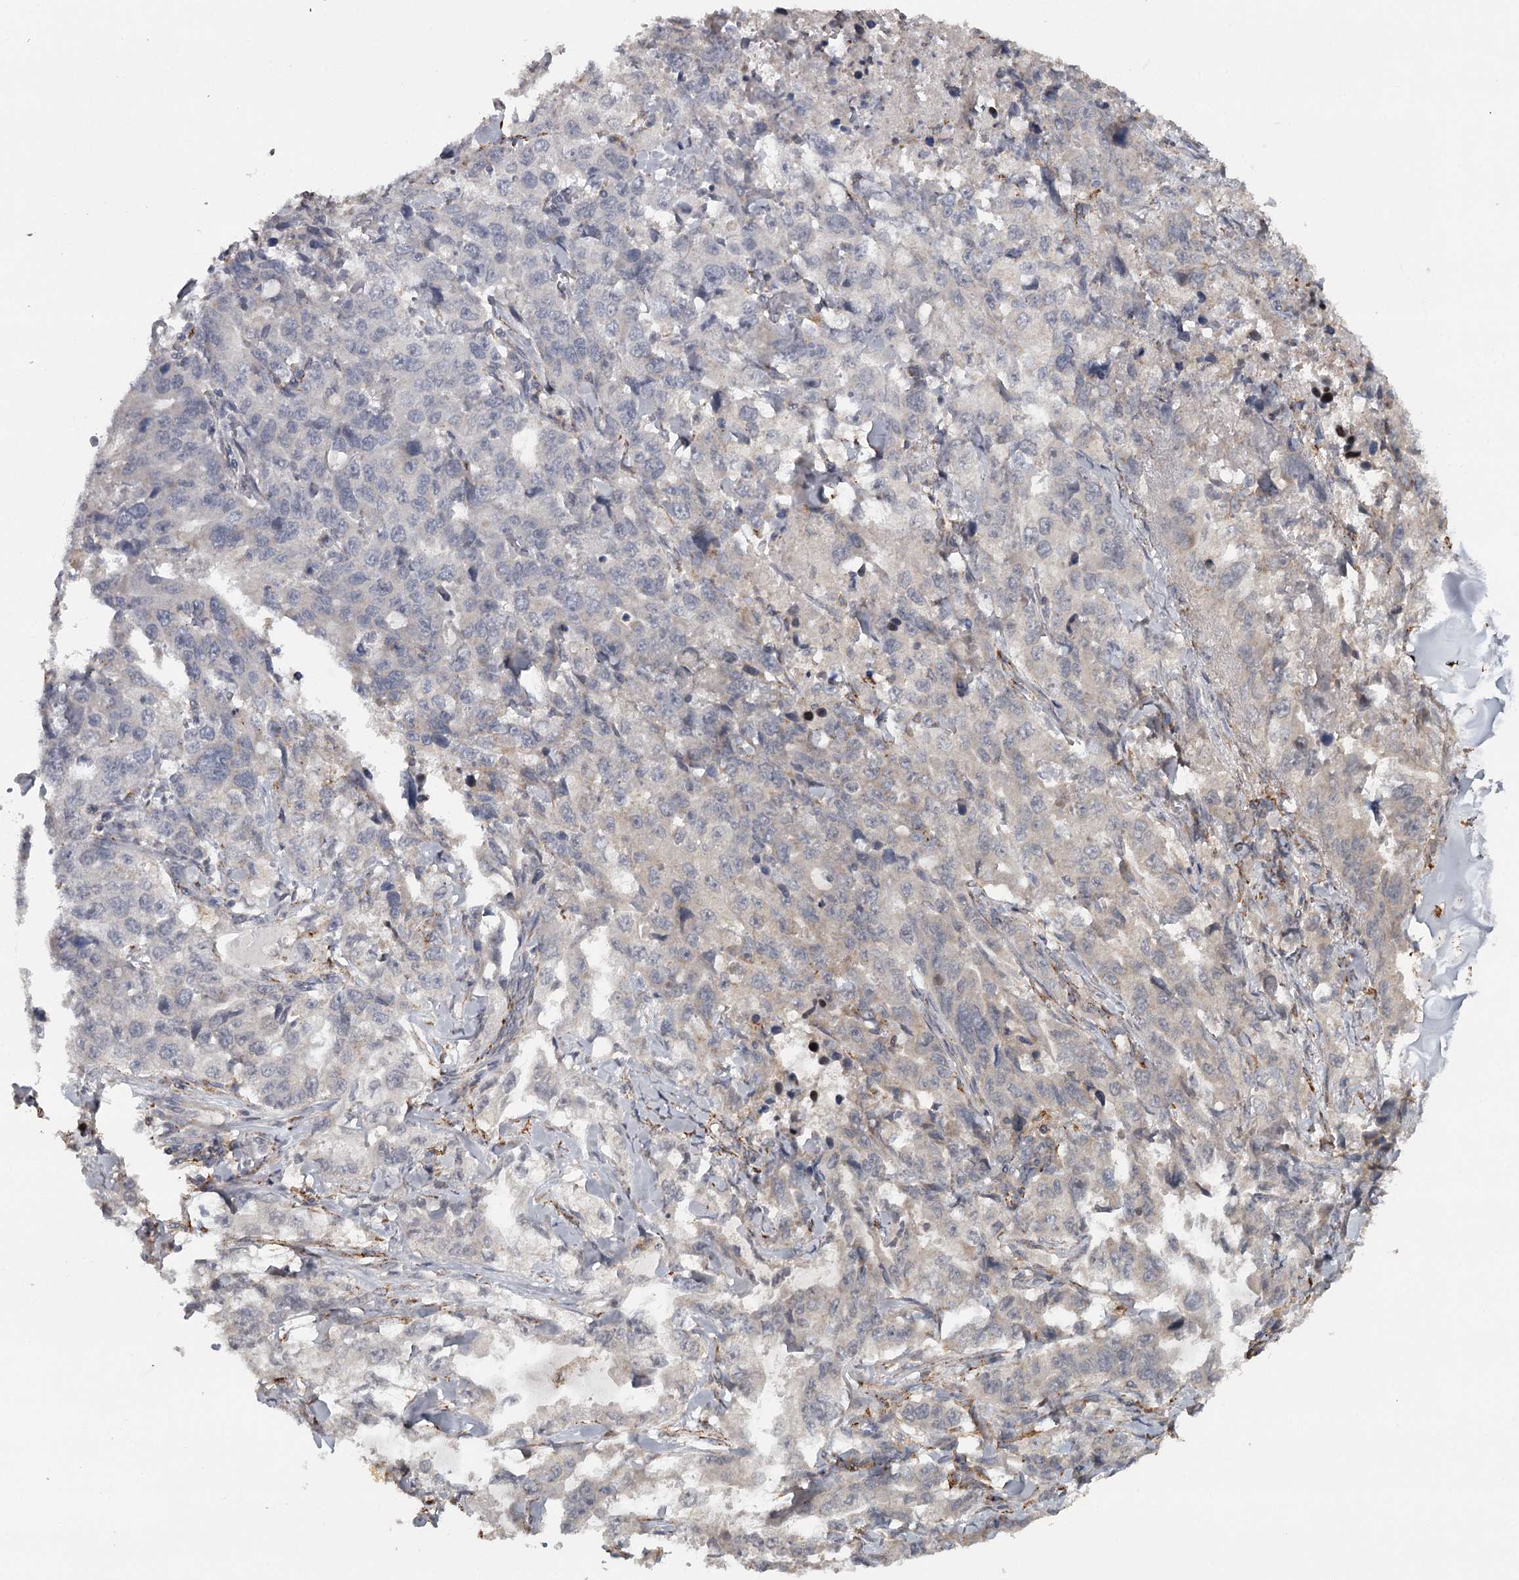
{"staining": {"intensity": "negative", "quantity": "none", "location": "none"}, "tissue": "lung cancer", "cell_type": "Tumor cells", "image_type": "cancer", "snomed": [{"axis": "morphology", "description": "Adenocarcinoma, NOS"}, {"axis": "topography", "description": "Lung"}], "caption": "Lung adenocarcinoma was stained to show a protein in brown. There is no significant staining in tumor cells.", "gene": "FAXC", "patient": {"sex": "female", "age": 51}}